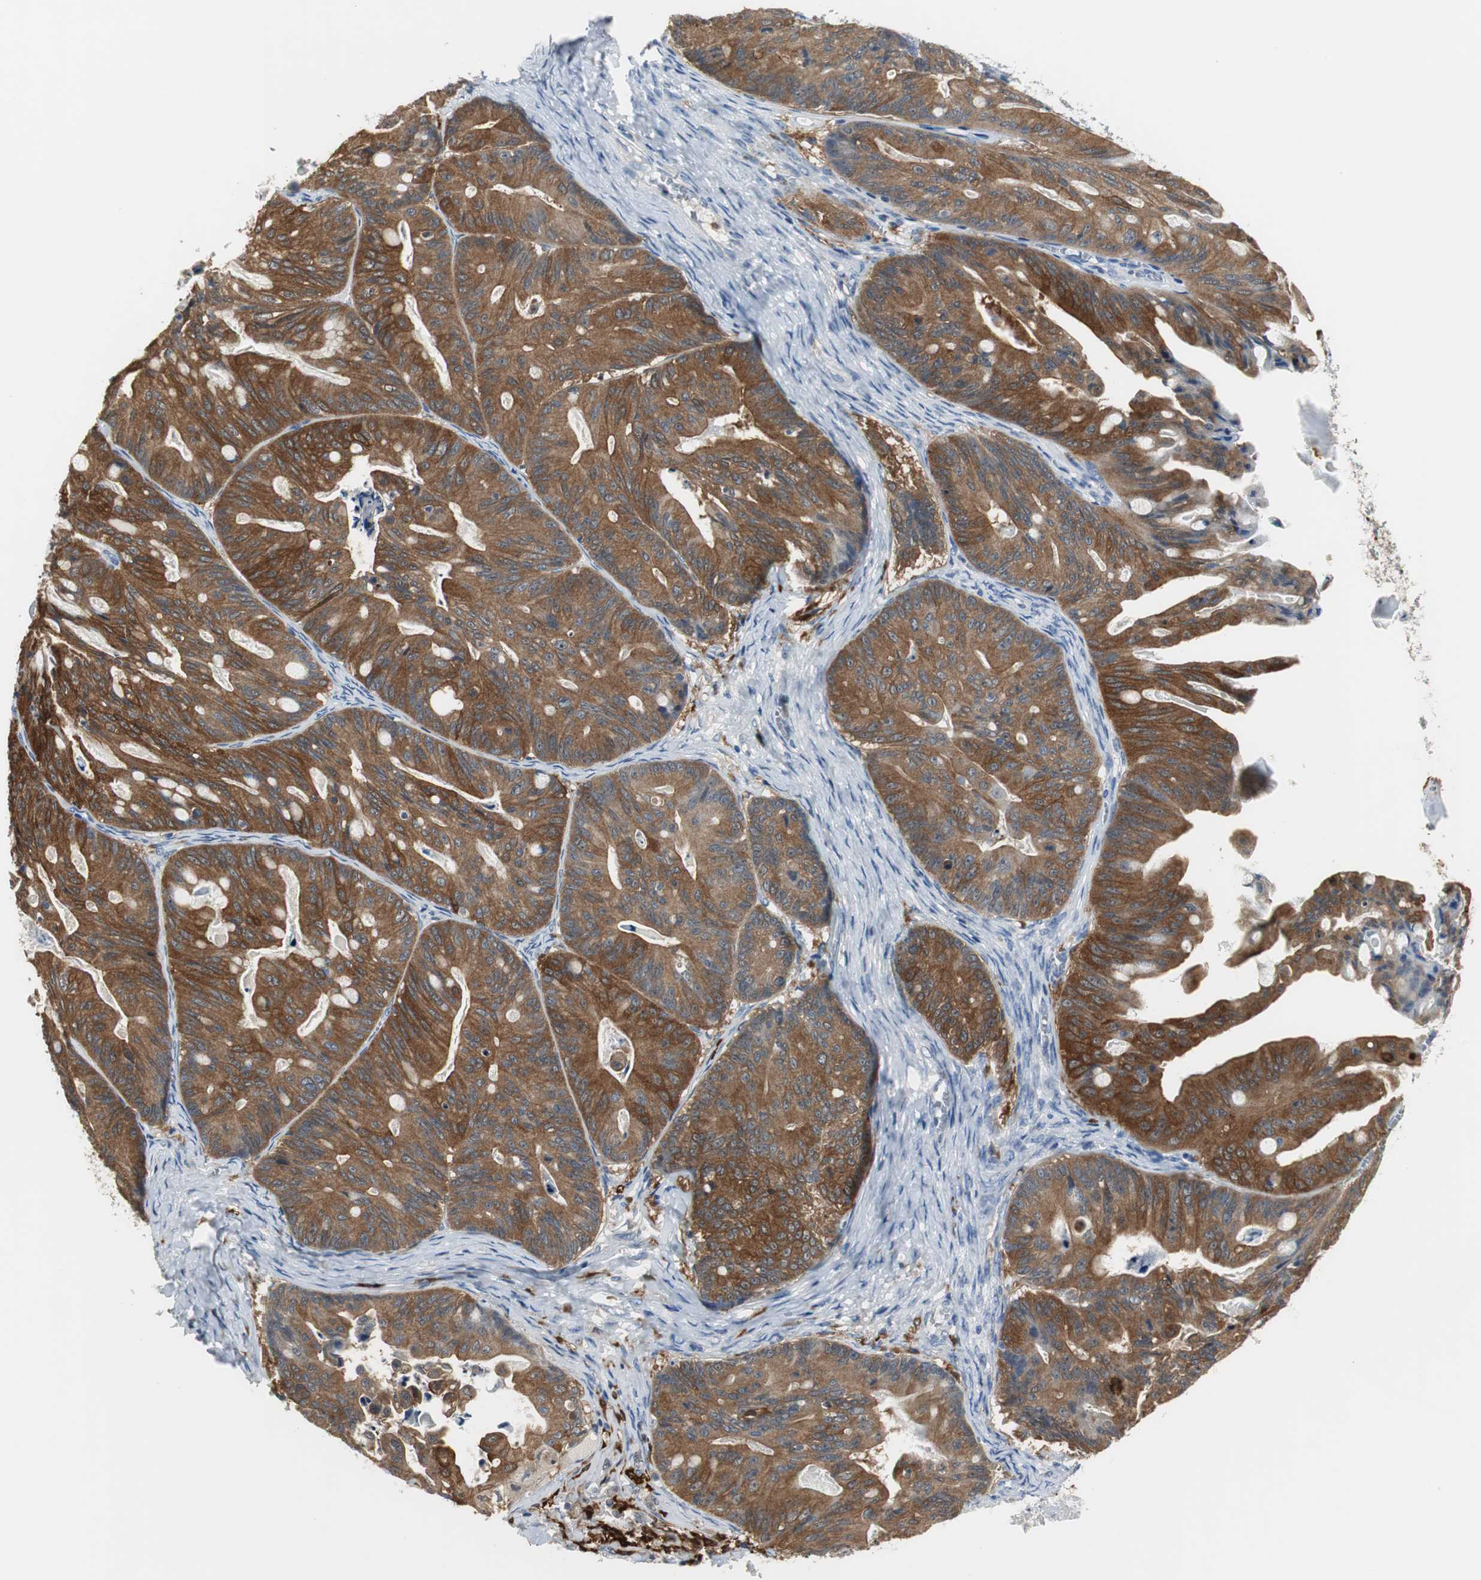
{"staining": {"intensity": "strong", "quantity": ">75%", "location": "cytoplasmic/membranous"}, "tissue": "ovarian cancer", "cell_type": "Tumor cells", "image_type": "cancer", "snomed": [{"axis": "morphology", "description": "Cystadenocarcinoma, mucinous, NOS"}, {"axis": "topography", "description": "Ovary"}], "caption": "The immunohistochemical stain highlights strong cytoplasmic/membranous positivity in tumor cells of ovarian cancer tissue.", "gene": "MSTO1", "patient": {"sex": "female", "age": 36}}